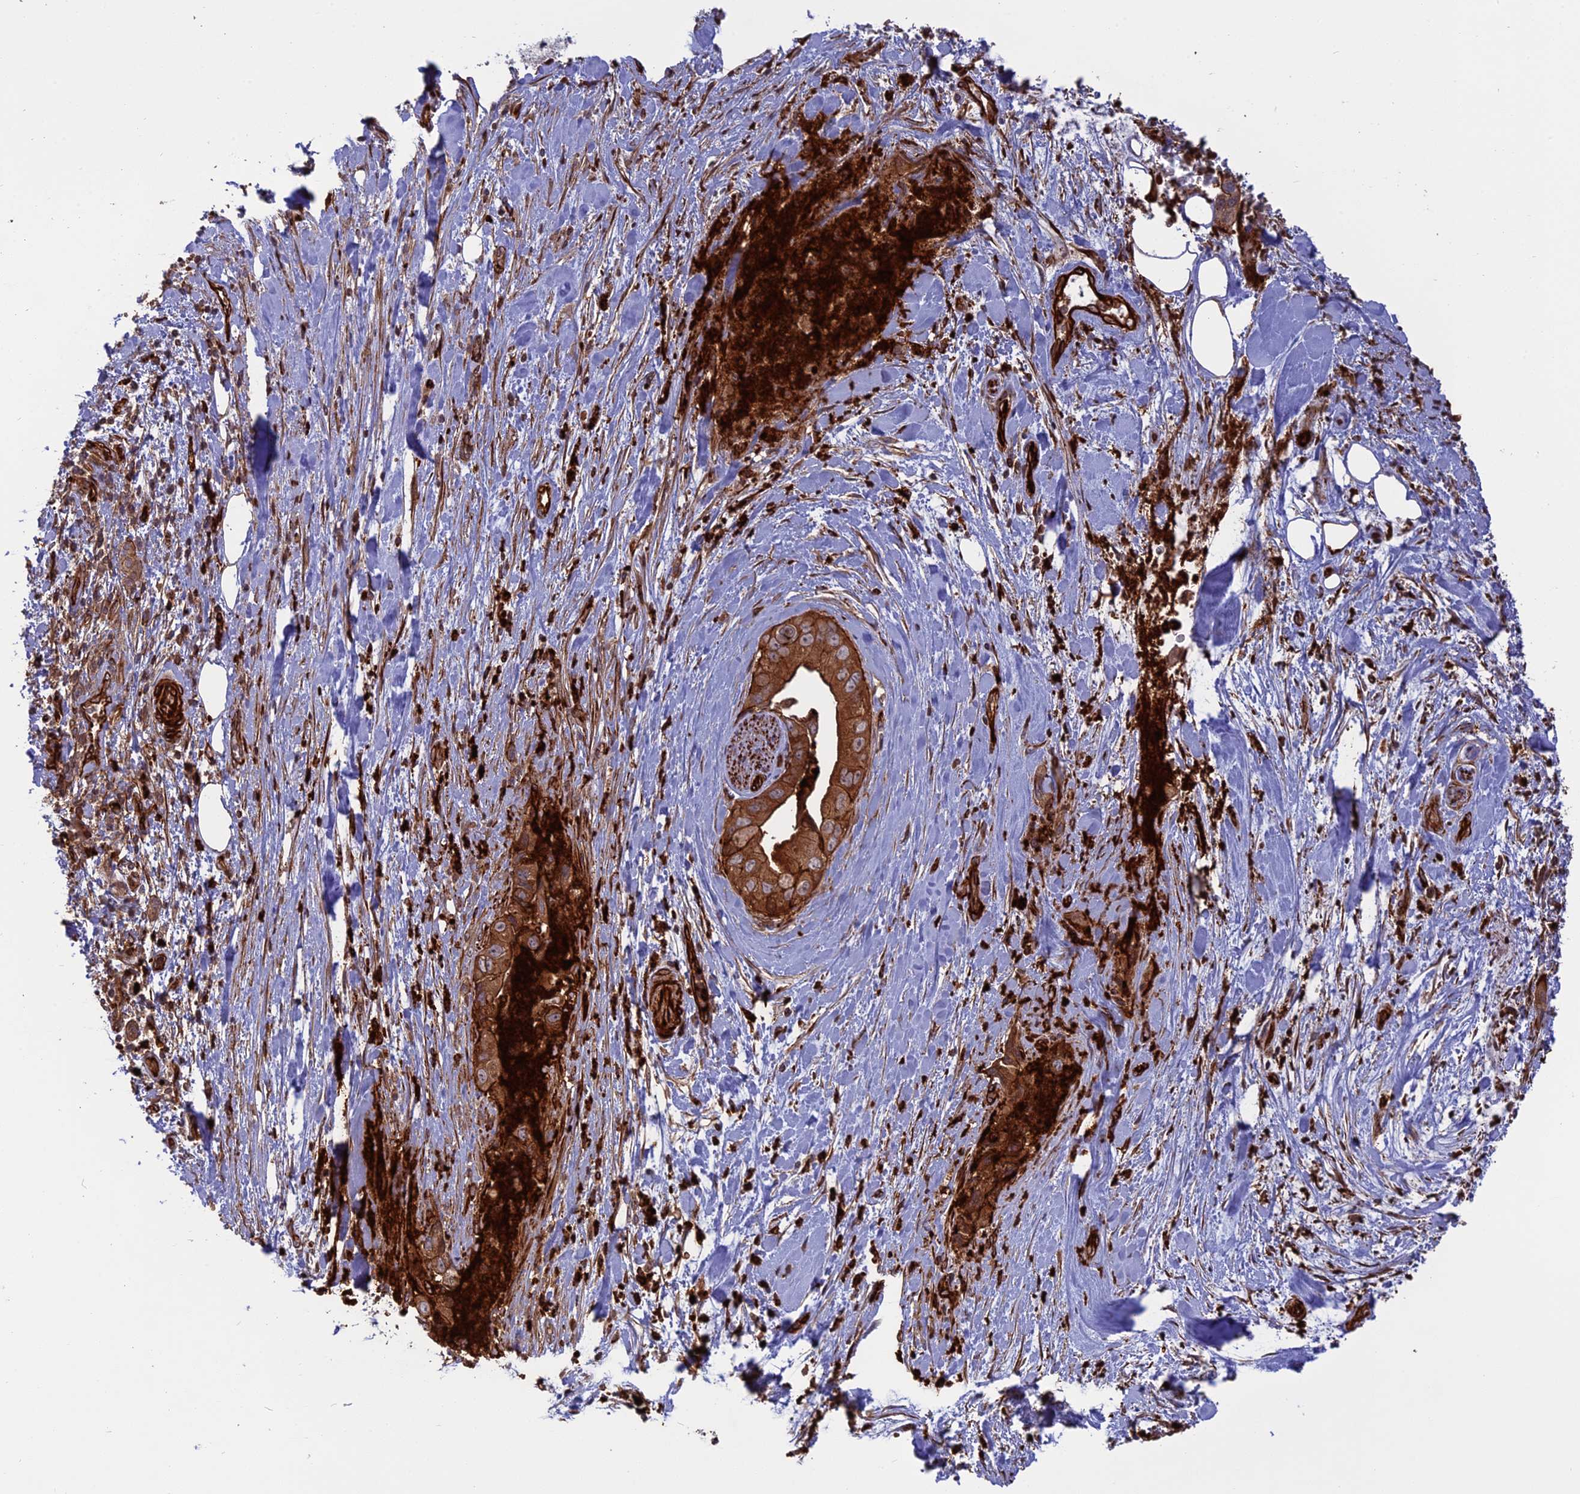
{"staining": {"intensity": "moderate", "quantity": ">75%", "location": "cytoplasmic/membranous"}, "tissue": "pancreatic cancer", "cell_type": "Tumor cells", "image_type": "cancer", "snomed": [{"axis": "morphology", "description": "Adenocarcinoma, NOS"}, {"axis": "topography", "description": "Pancreas"}], "caption": "DAB (3,3'-diaminobenzidine) immunohistochemical staining of pancreatic cancer shows moderate cytoplasmic/membranous protein positivity in about >75% of tumor cells. Ihc stains the protein in brown and the nuclei are stained blue.", "gene": "PHLDB3", "patient": {"sex": "female", "age": 78}}